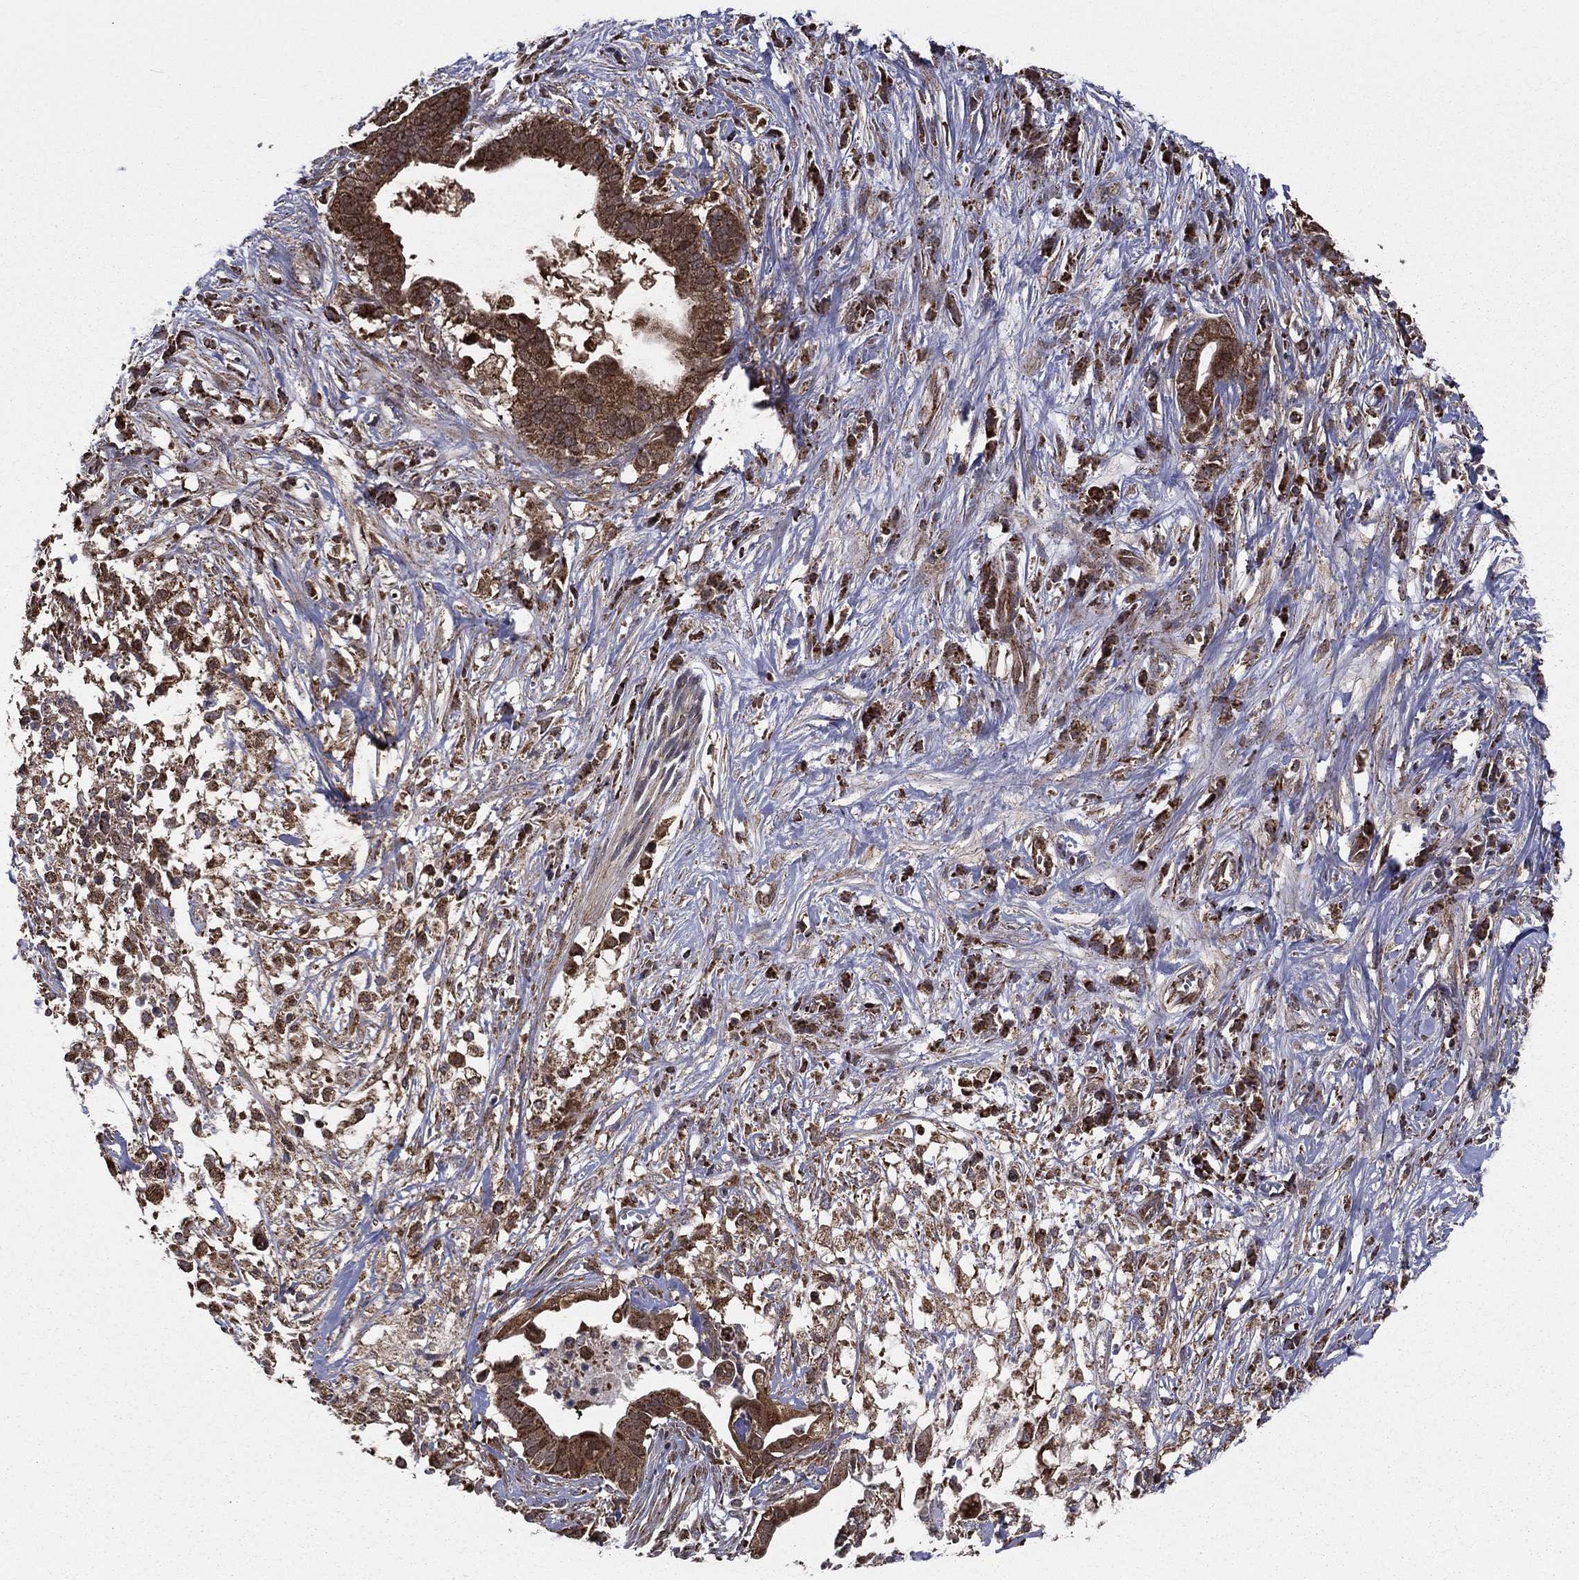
{"staining": {"intensity": "strong", "quantity": ">75%", "location": "cytoplasmic/membranous"}, "tissue": "pancreatic cancer", "cell_type": "Tumor cells", "image_type": "cancer", "snomed": [{"axis": "morphology", "description": "Adenocarcinoma, NOS"}, {"axis": "topography", "description": "Pancreas"}], "caption": "A photomicrograph of human pancreatic adenocarcinoma stained for a protein demonstrates strong cytoplasmic/membranous brown staining in tumor cells.", "gene": "RIGI", "patient": {"sex": "male", "age": 61}}